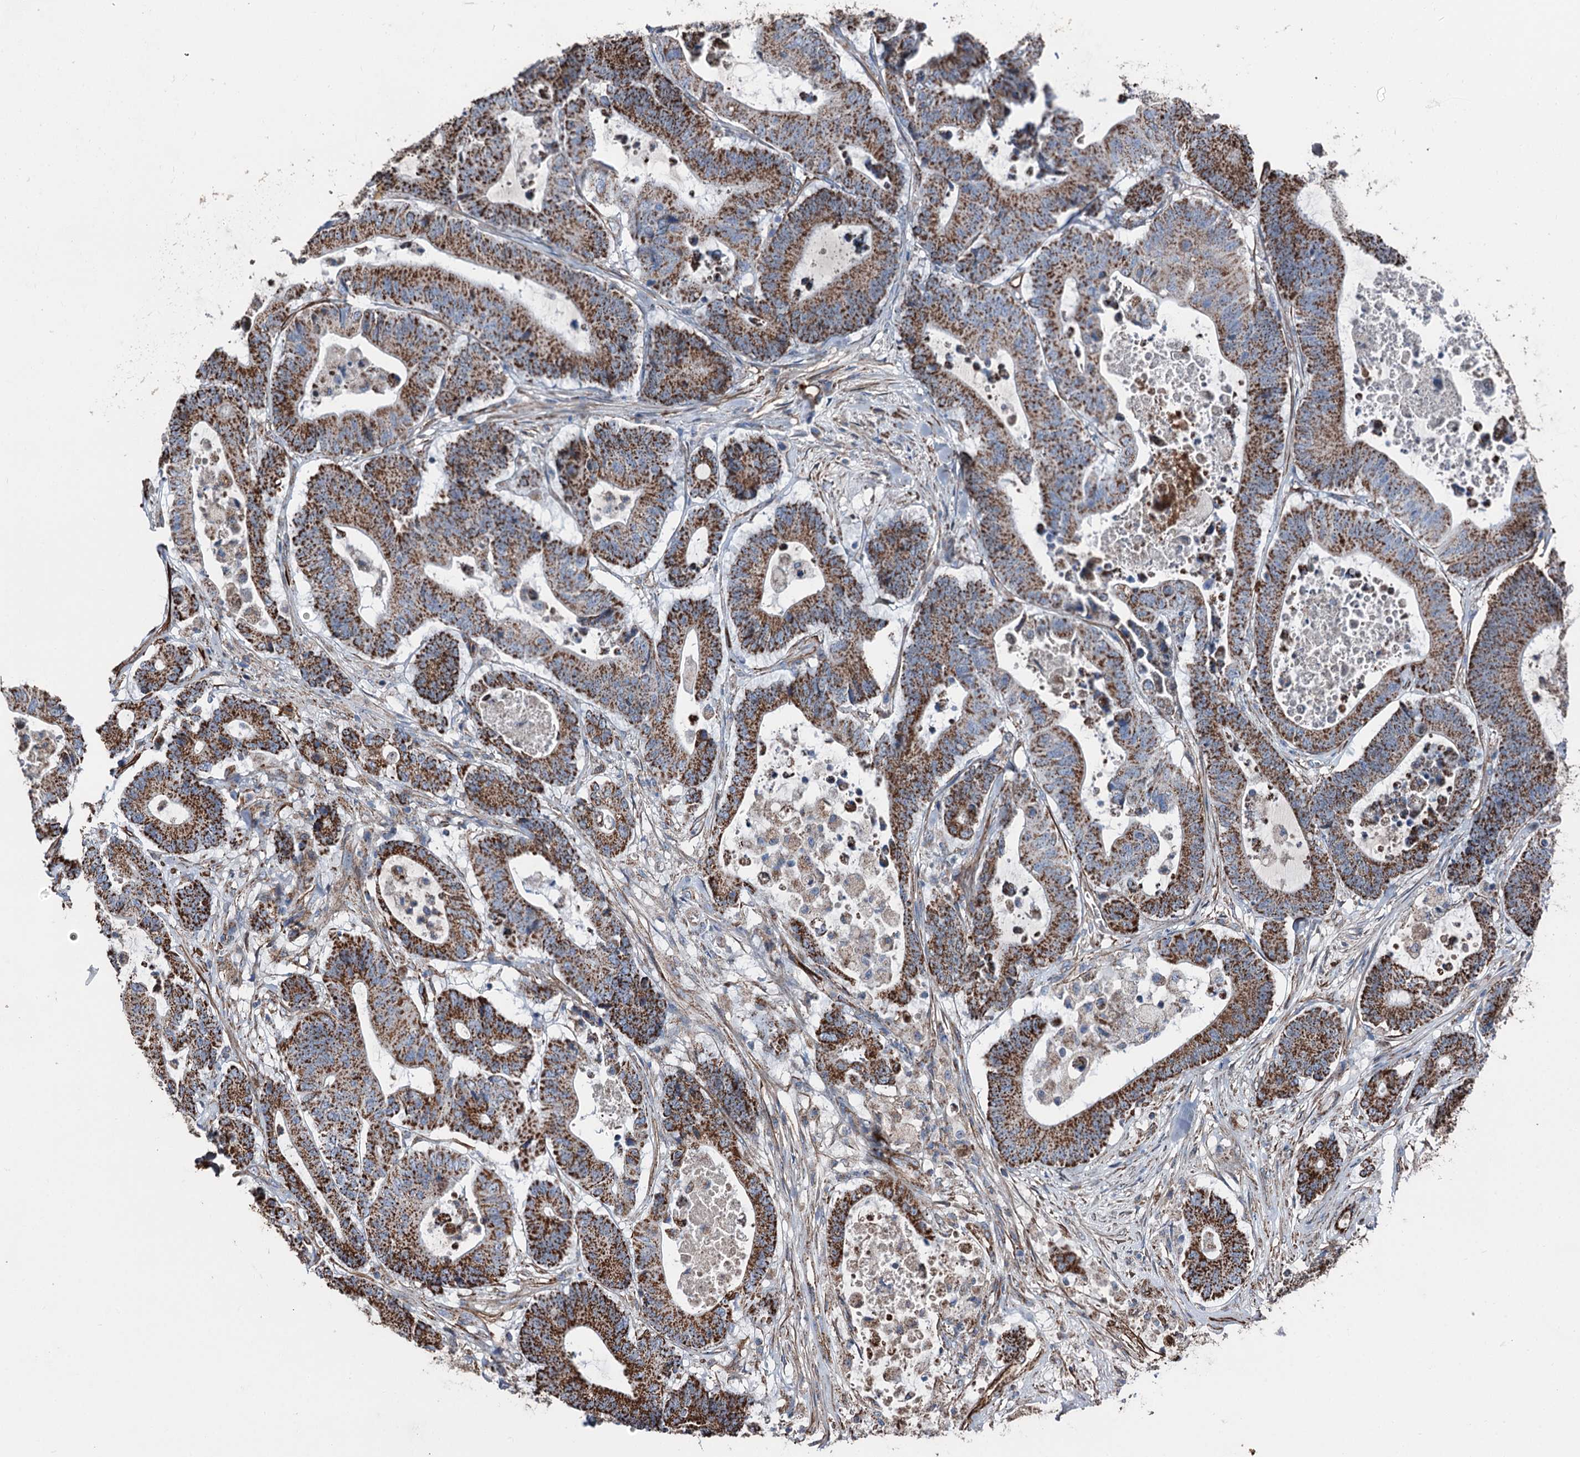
{"staining": {"intensity": "strong", "quantity": ">75%", "location": "cytoplasmic/membranous"}, "tissue": "colorectal cancer", "cell_type": "Tumor cells", "image_type": "cancer", "snomed": [{"axis": "morphology", "description": "Adenocarcinoma, NOS"}, {"axis": "topography", "description": "Colon"}], "caption": "The image exhibits a brown stain indicating the presence of a protein in the cytoplasmic/membranous of tumor cells in colorectal cancer.", "gene": "DDIAS", "patient": {"sex": "female", "age": 84}}